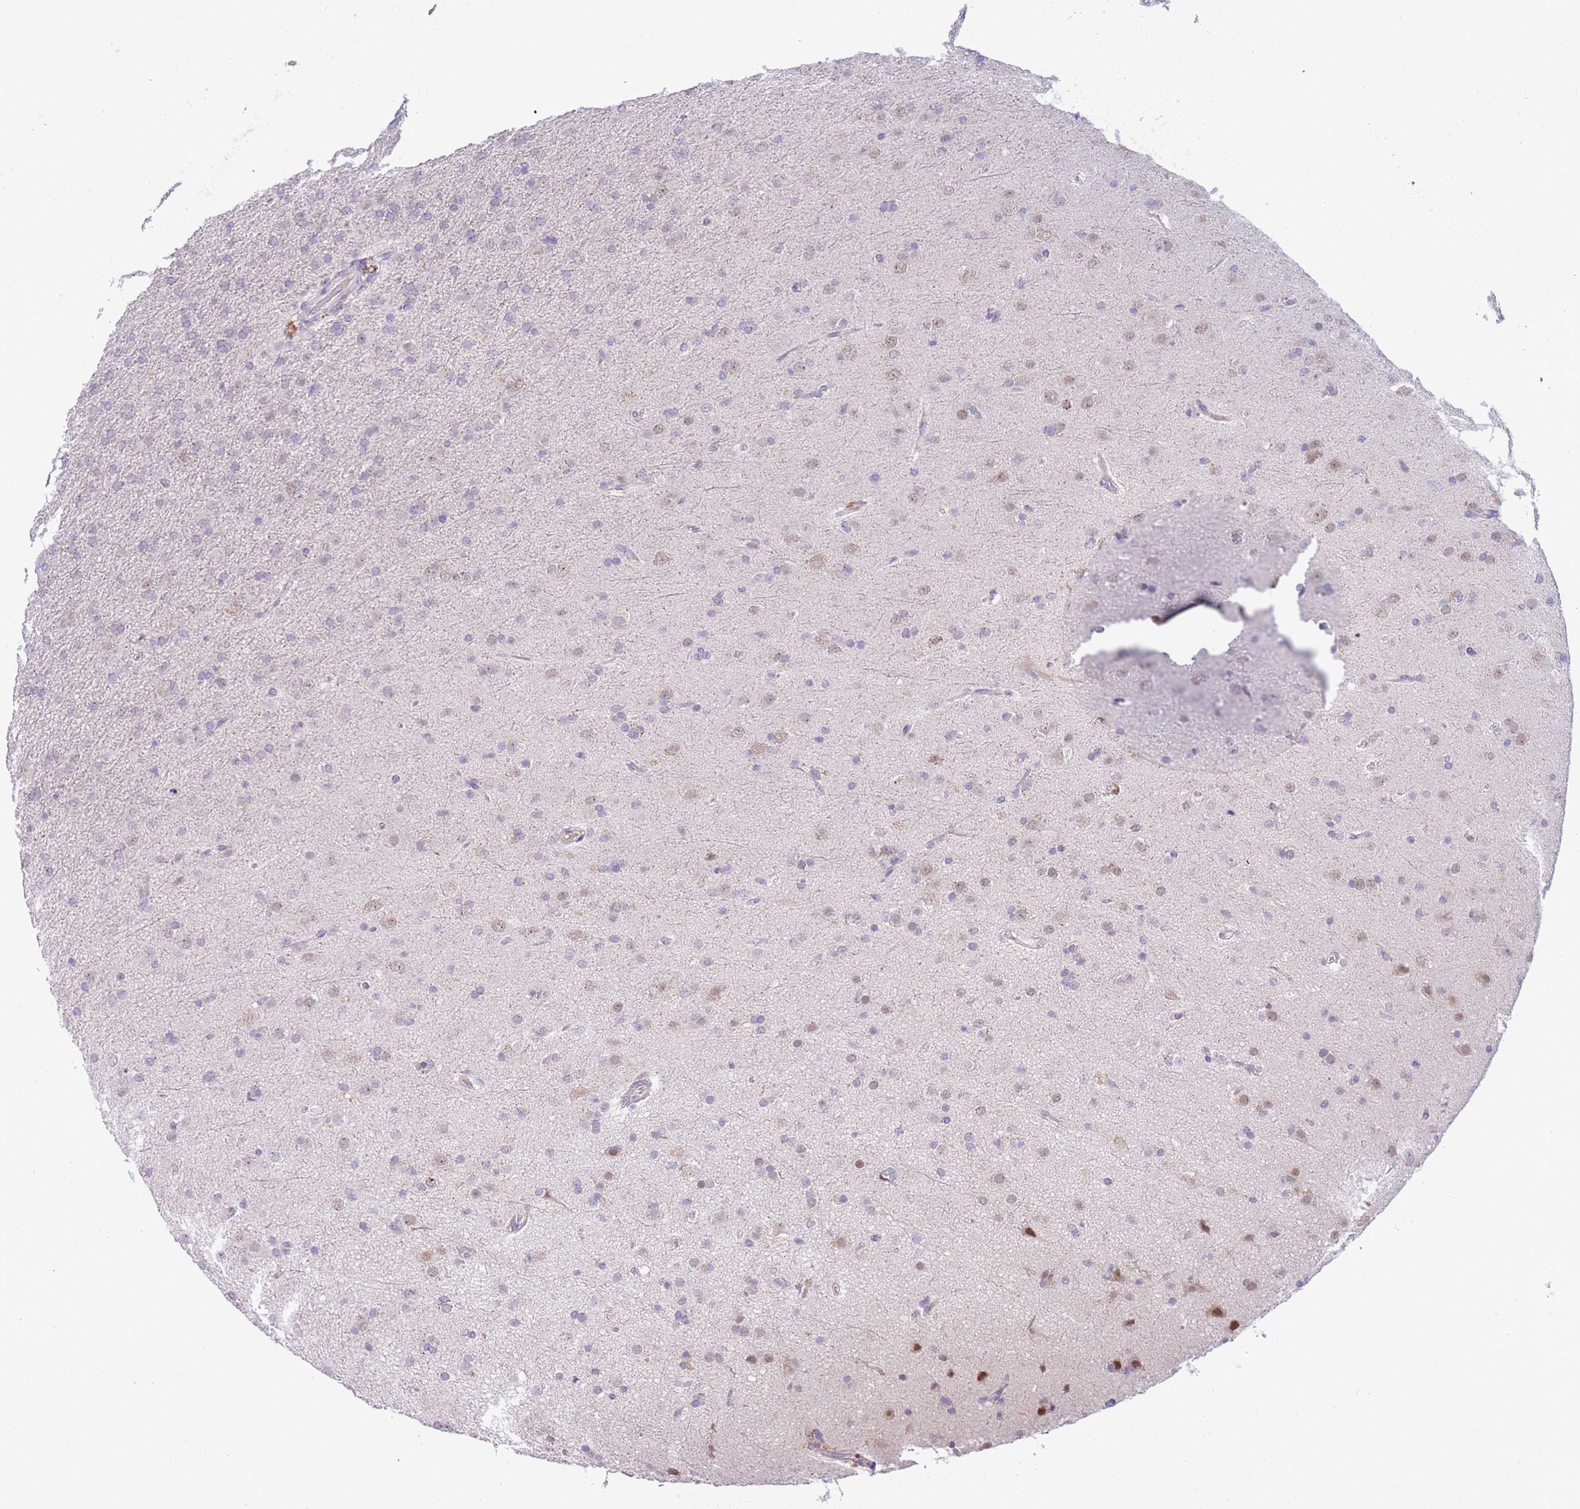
{"staining": {"intensity": "weak", "quantity": "<25%", "location": "nuclear"}, "tissue": "glioma", "cell_type": "Tumor cells", "image_type": "cancer", "snomed": [{"axis": "morphology", "description": "Glioma, malignant, Low grade"}, {"axis": "topography", "description": "Brain"}], "caption": "An immunohistochemistry (IHC) micrograph of glioma is shown. There is no staining in tumor cells of glioma. The staining was performed using DAB to visualize the protein expression in brown, while the nuclei were stained in blue with hematoxylin (Magnification: 20x).", "gene": "MAGEF1", "patient": {"sex": "male", "age": 65}}